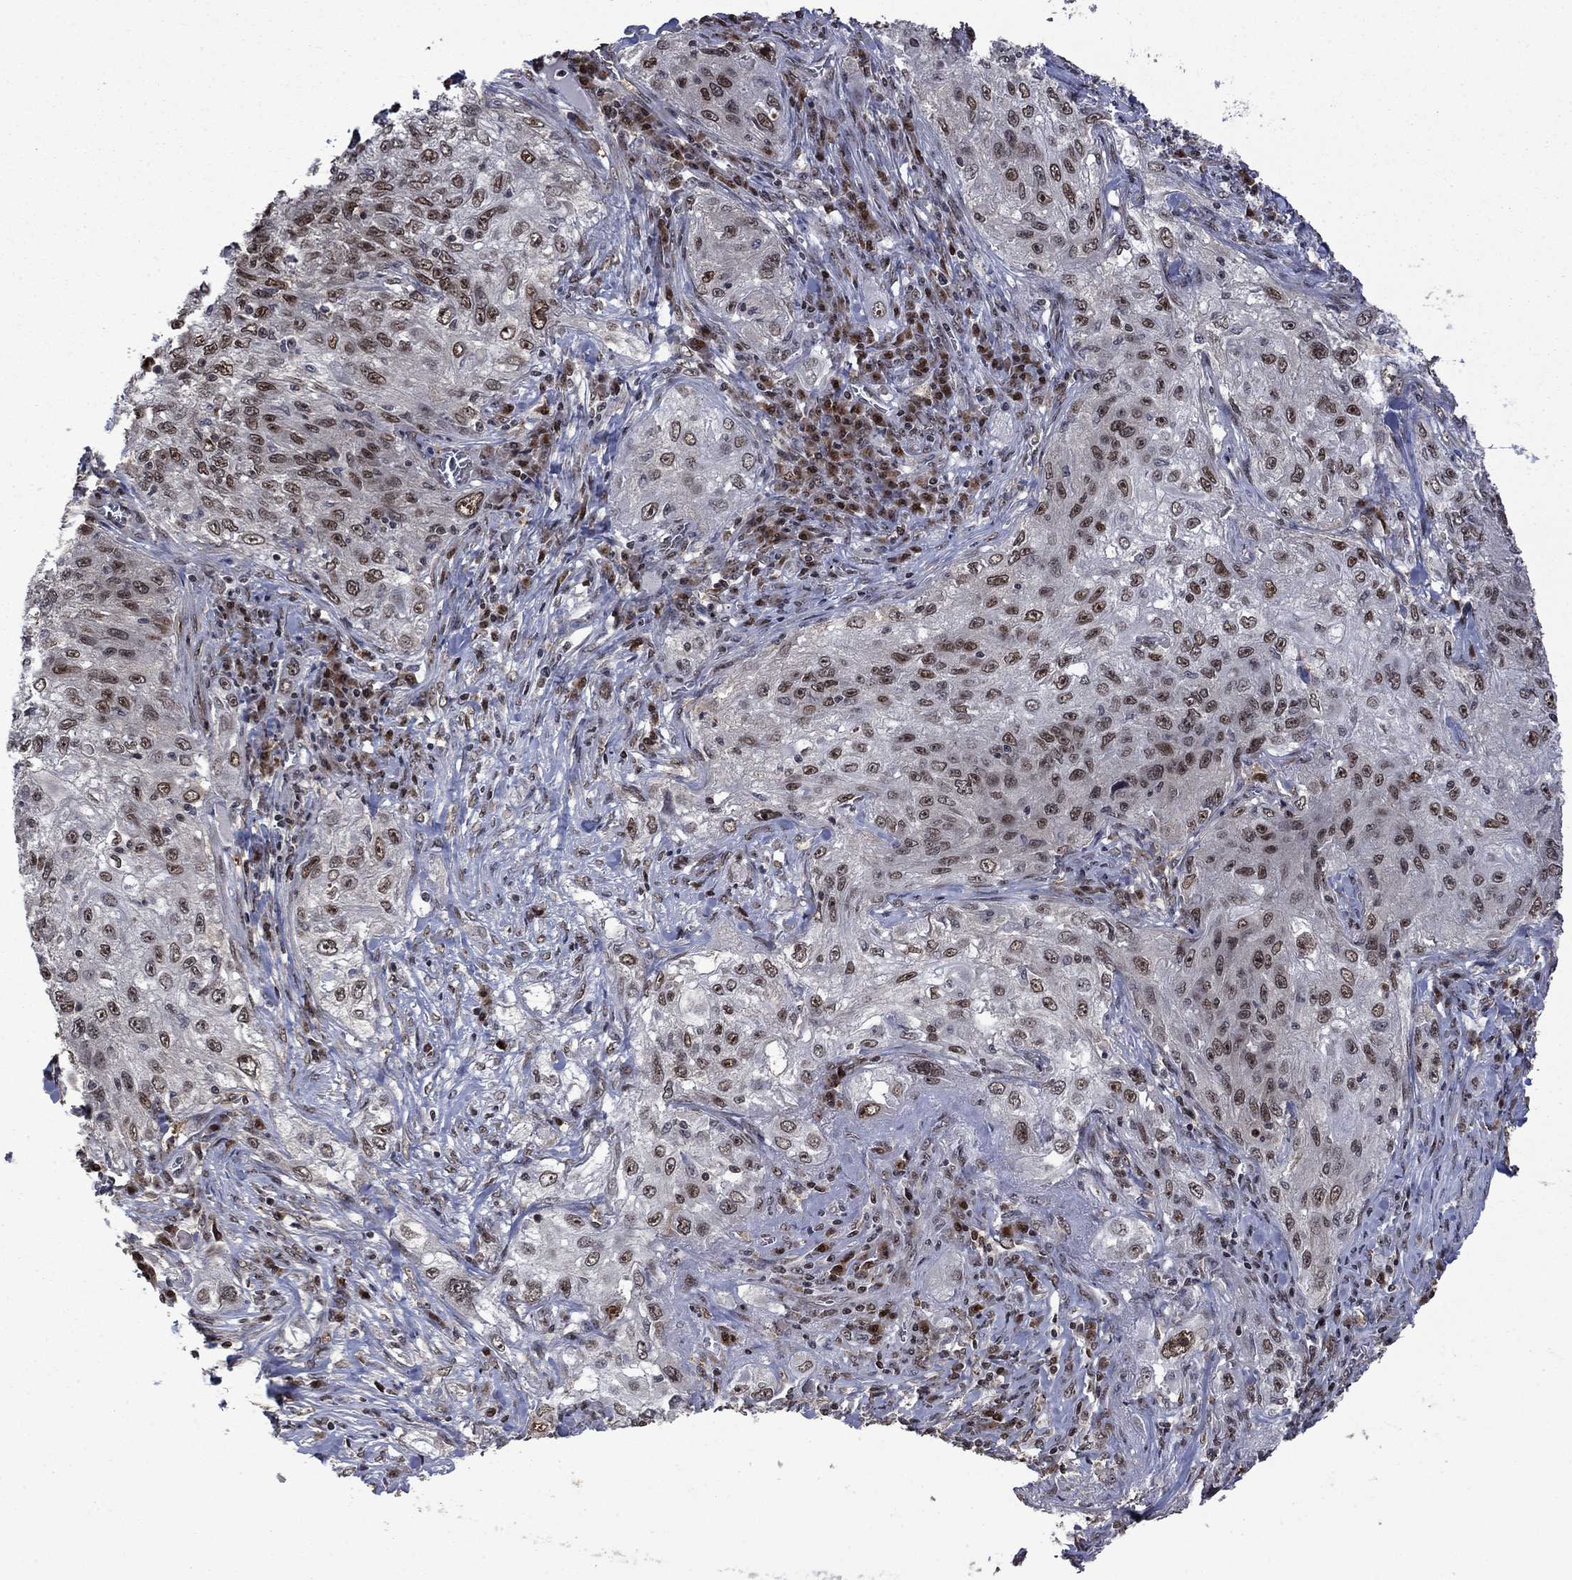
{"staining": {"intensity": "moderate", "quantity": "25%-75%", "location": "nuclear"}, "tissue": "lung cancer", "cell_type": "Tumor cells", "image_type": "cancer", "snomed": [{"axis": "morphology", "description": "Squamous cell carcinoma, NOS"}, {"axis": "topography", "description": "Lung"}], "caption": "DAB (3,3'-diaminobenzidine) immunohistochemical staining of lung squamous cell carcinoma reveals moderate nuclear protein positivity in about 25%-75% of tumor cells.", "gene": "FBL", "patient": {"sex": "female", "age": 69}}